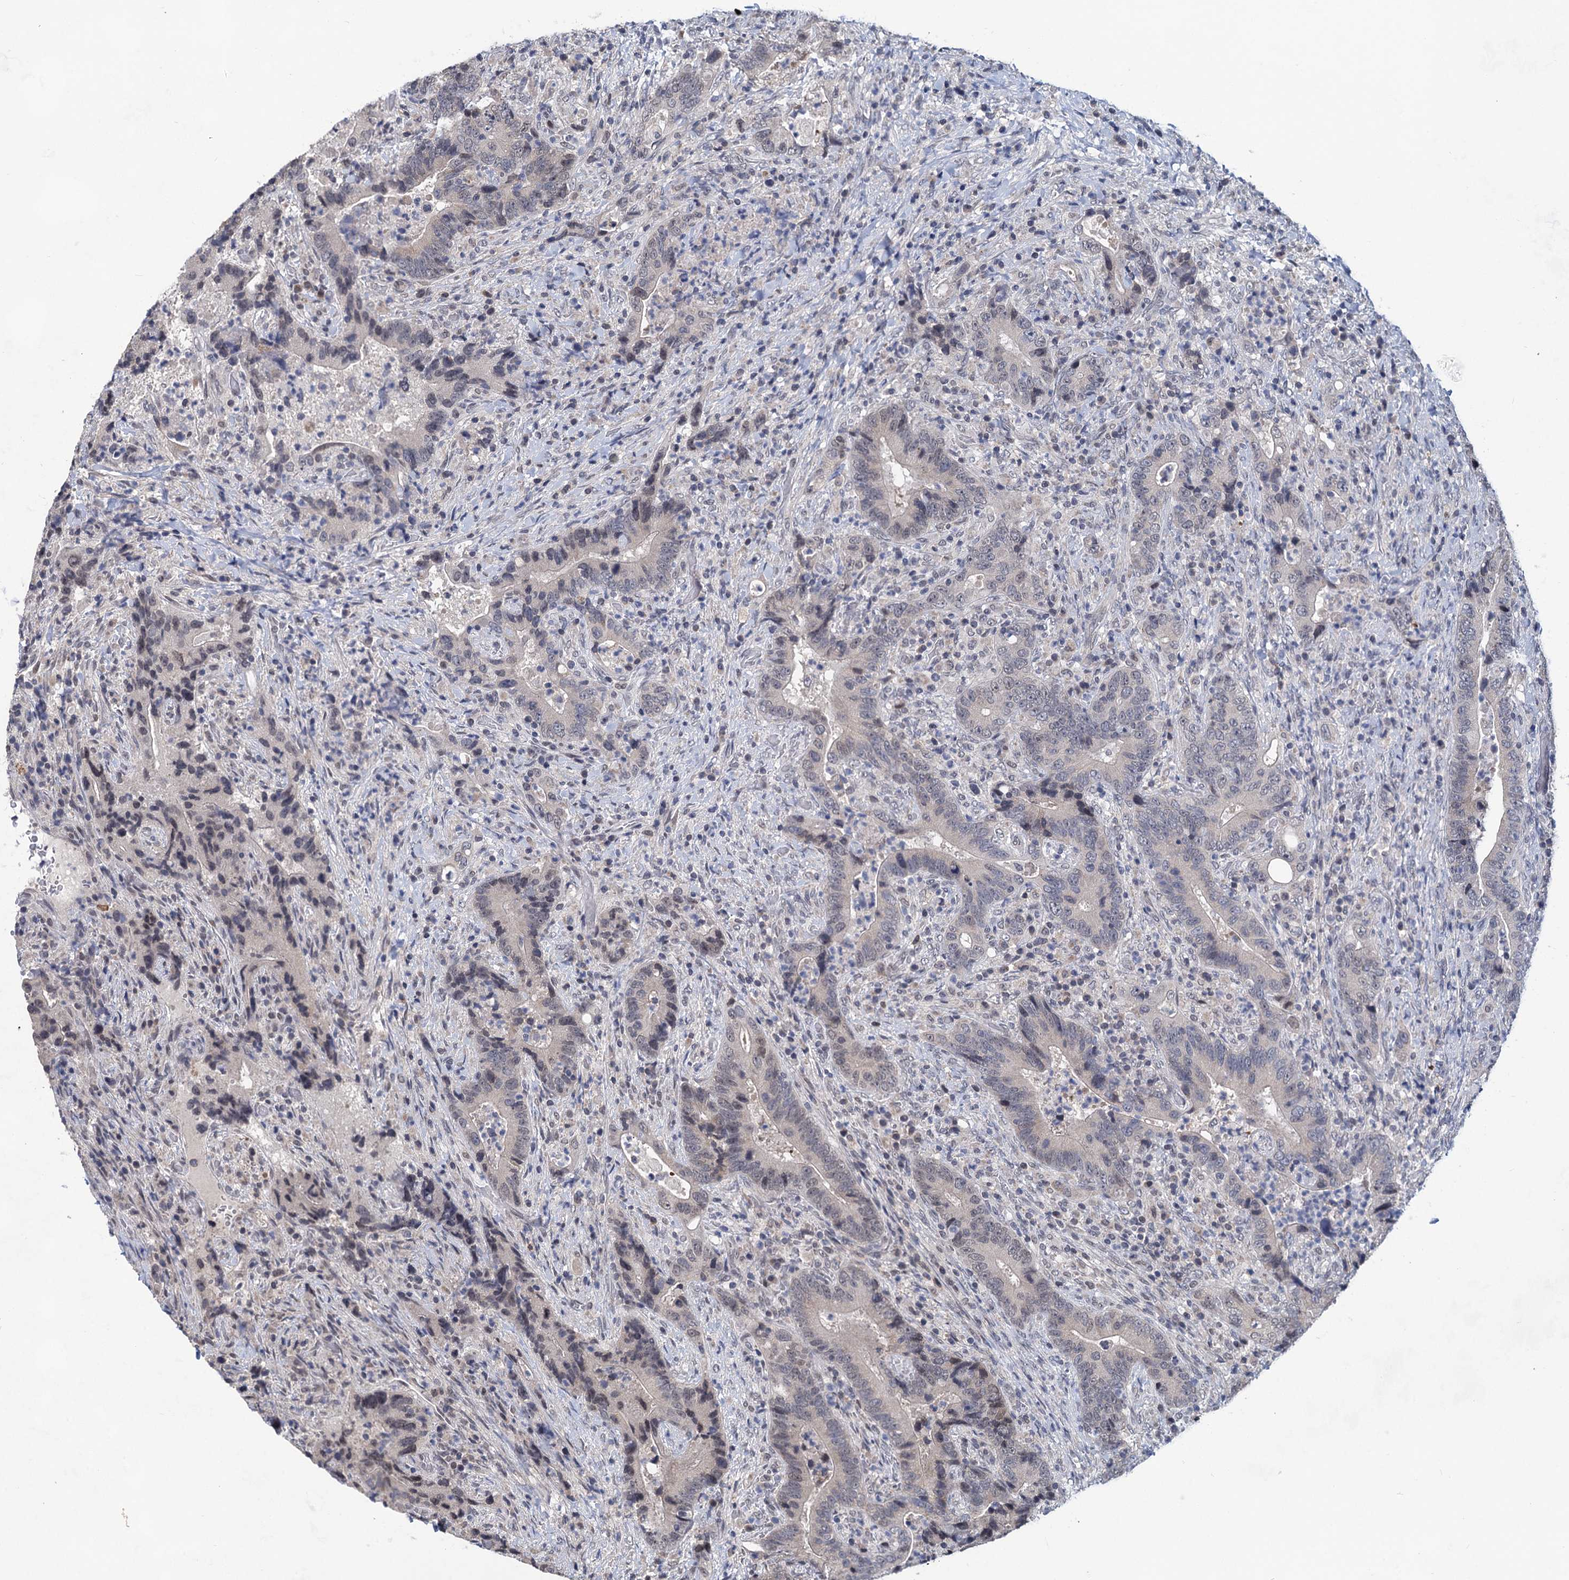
{"staining": {"intensity": "negative", "quantity": "none", "location": "none"}, "tissue": "colorectal cancer", "cell_type": "Tumor cells", "image_type": "cancer", "snomed": [{"axis": "morphology", "description": "Adenocarcinoma, NOS"}, {"axis": "topography", "description": "Colon"}], "caption": "This is an immunohistochemistry histopathology image of human colorectal cancer. There is no staining in tumor cells.", "gene": "TTC17", "patient": {"sex": "female", "age": 75}}